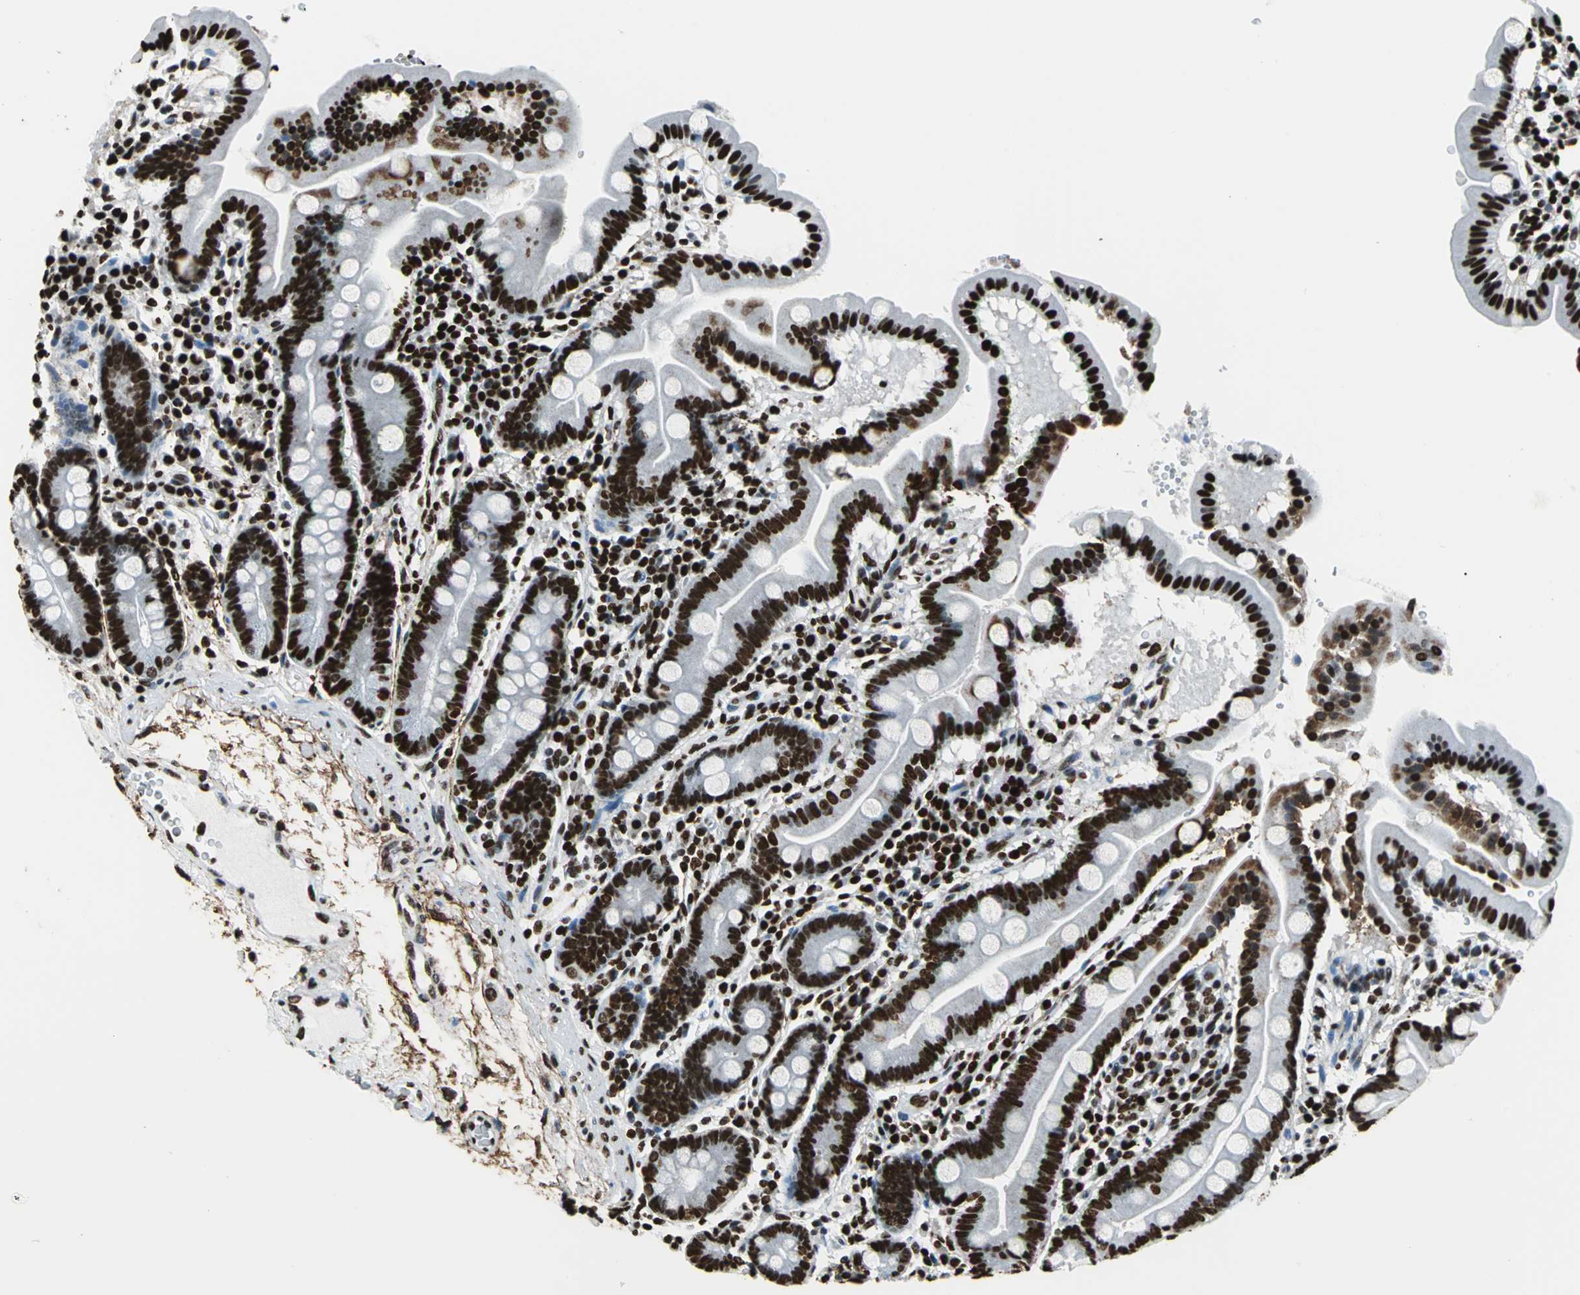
{"staining": {"intensity": "strong", "quantity": ">75%", "location": "nuclear"}, "tissue": "duodenum", "cell_type": "Glandular cells", "image_type": "normal", "snomed": [{"axis": "morphology", "description": "Normal tissue, NOS"}, {"axis": "topography", "description": "Duodenum"}], "caption": "Brown immunohistochemical staining in normal human duodenum shows strong nuclear expression in about >75% of glandular cells.", "gene": "APEX1", "patient": {"sex": "male", "age": 50}}